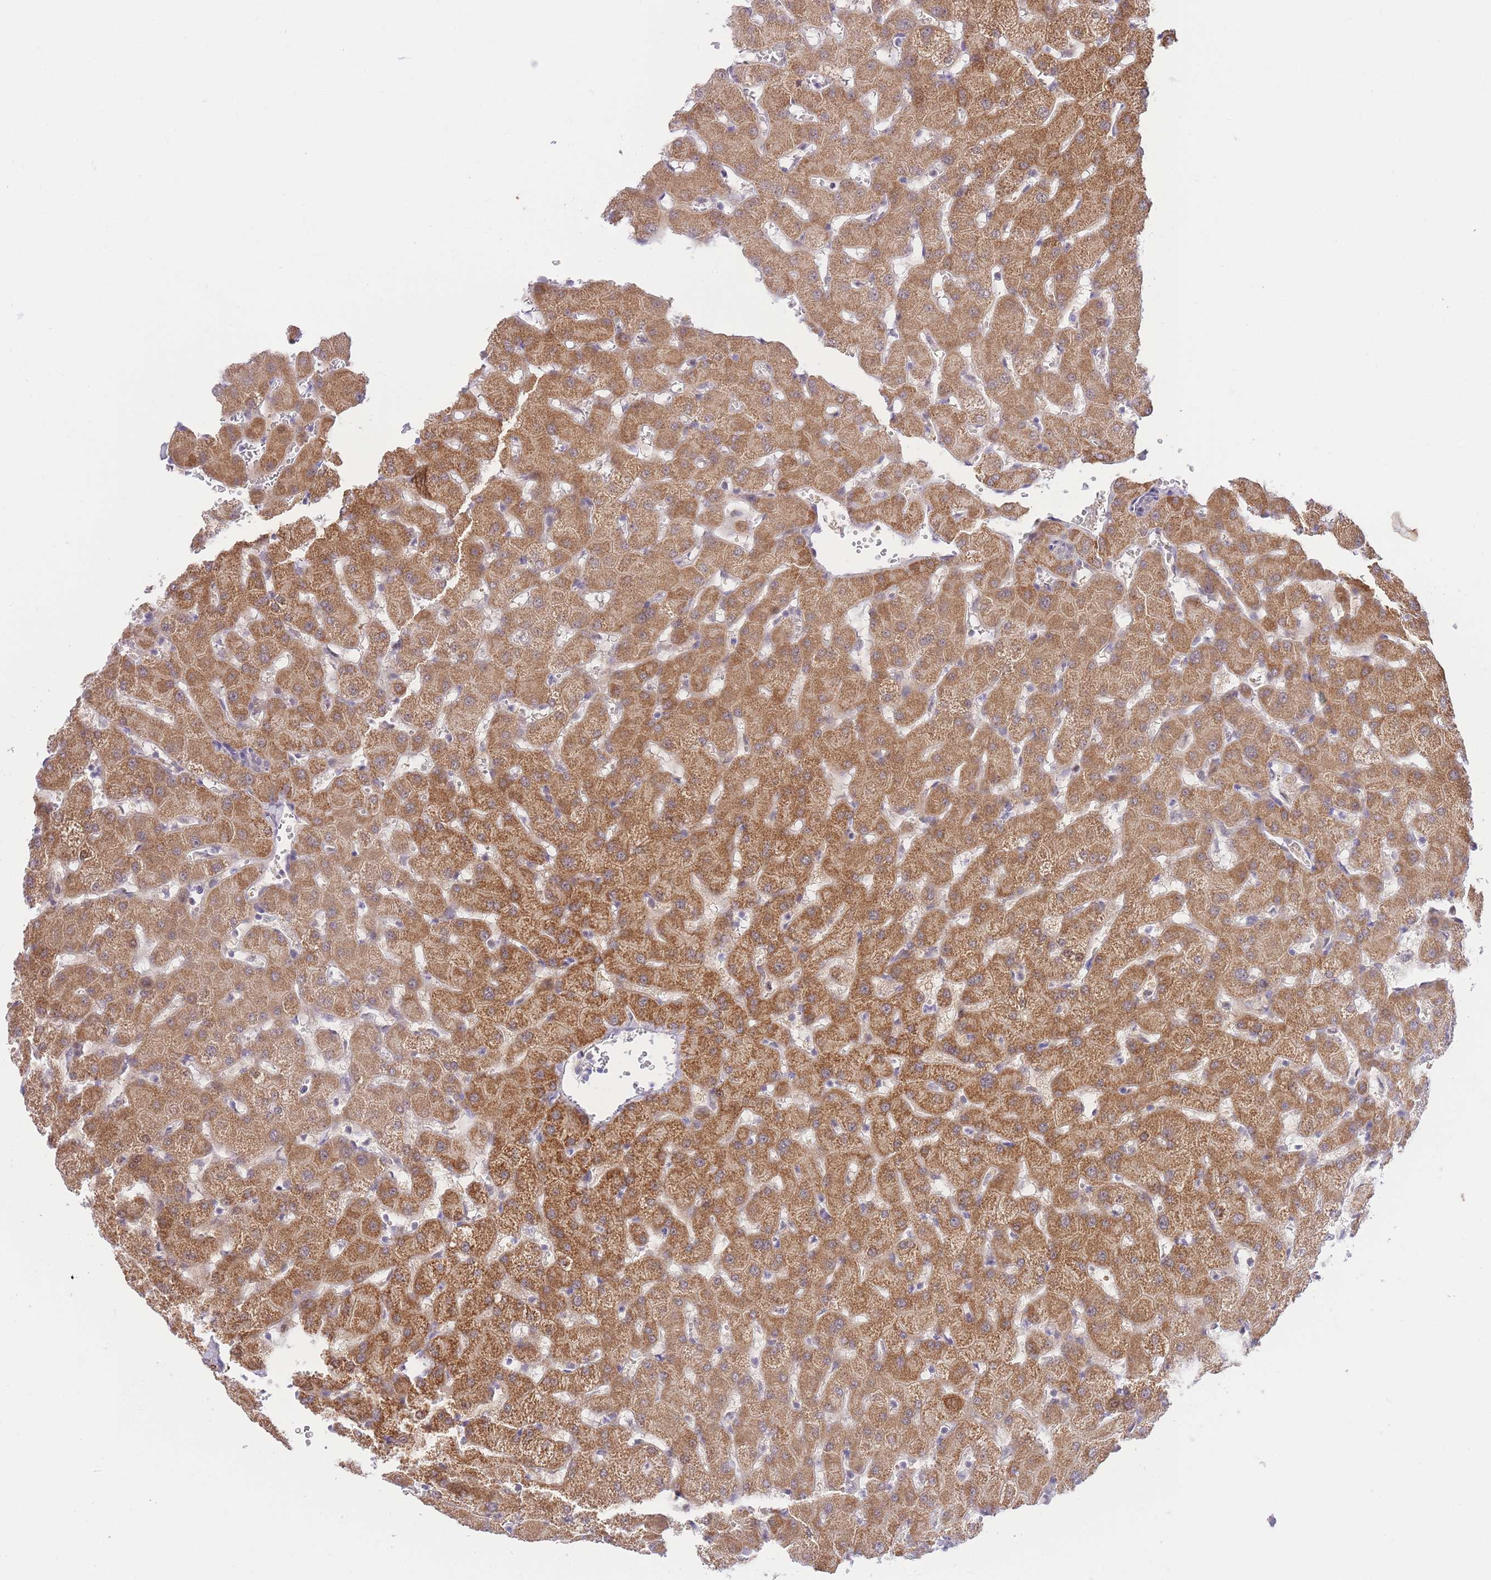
{"staining": {"intensity": "negative", "quantity": "none", "location": "none"}, "tissue": "liver", "cell_type": "Cholangiocytes", "image_type": "normal", "snomed": [{"axis": "morphology", "description": "Normal tissue, NOS"}, {"axis": "topography", "description": "Liver"}], "caption": "Image shows no protein expression in cholangiocytes of unremarkable liver.", "gene": "UBXN7", "patient": {"sex": "female", "age": 63}}